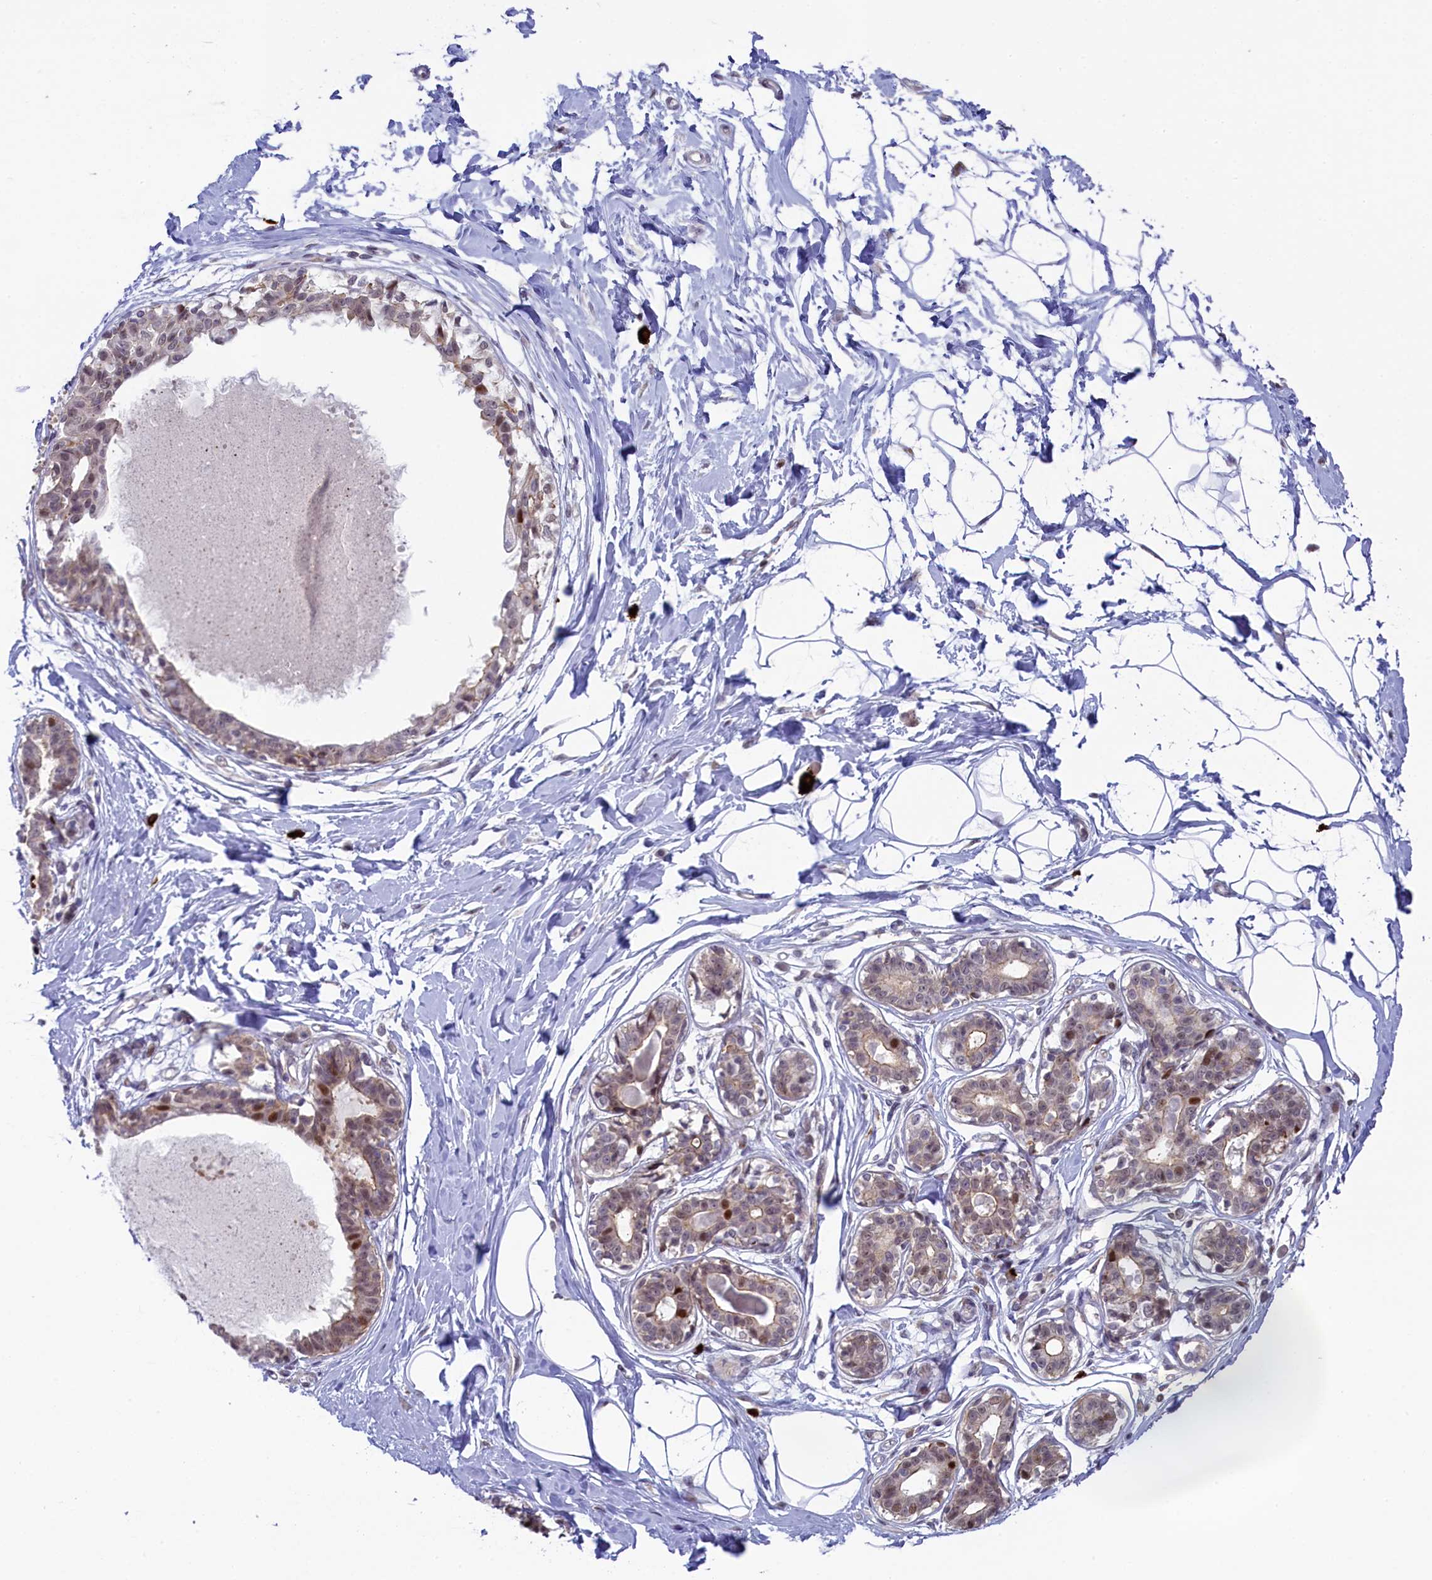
{"staining": {"intensity": "negative", "quantity": "none", "location": "none"}, "tissue": "breast", "cell_type": "Adipocytes", "image_type": "normal", "snomed": [{"axis": "morphology", "description": "Normal tissue, NOS"}, {"axis": "topography", "description": "Breast"}], "caption": "This is an immunohistochemistry (IHC) micrograph of benign human breast. There is no expression in adipocytes.", "gene": "CCL23", "patient": {"sex": "female", "age": 45}}